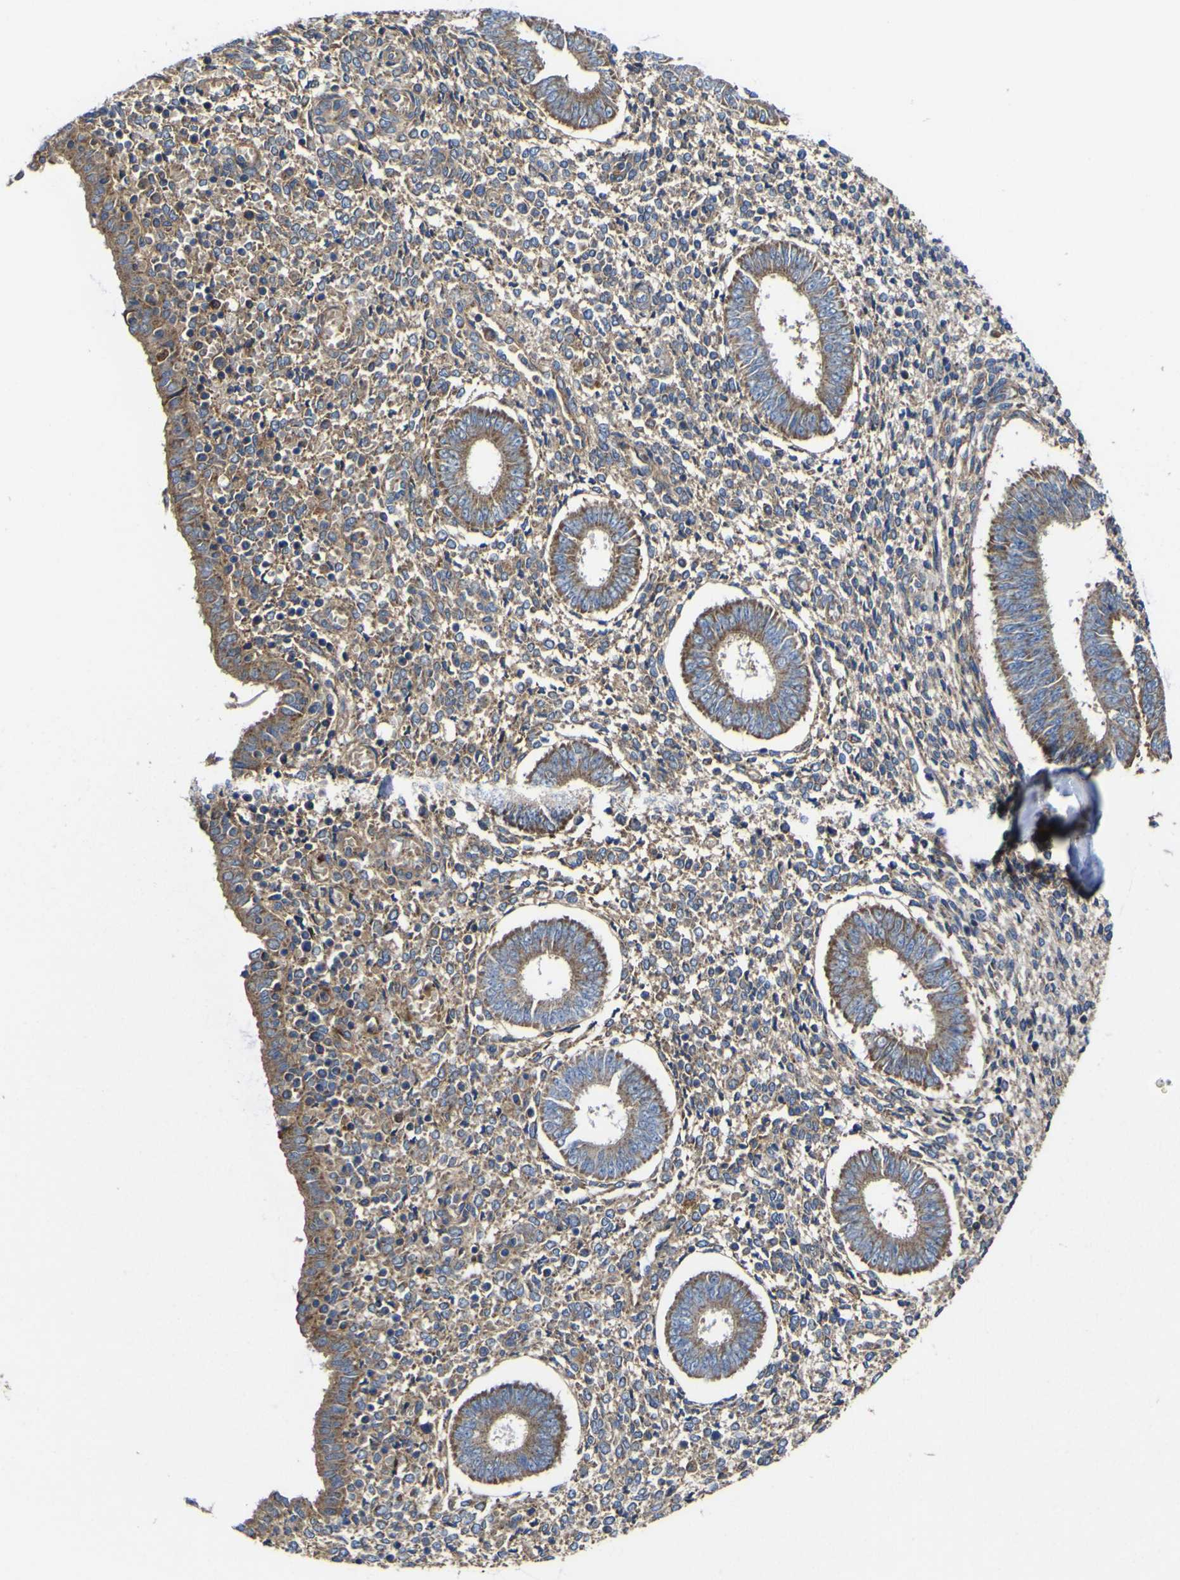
{"staining": {"intensity": "moderate", "quantity": "25%-75%", "location": "cytoplasmic/membranous"}, "tissue": "endometrium", "cell_type": "Cells in endometrial stroma", "image_type": "normal", "snomed": [{"axis": "morphology", "description": "Normal tissue, NOS"}, {"axis": "topography", "description": "Endometrium"}], "caption": "Protein staining by immunohistochemistry (IHC) displays moderate cytoplasmic/membranous staining in about 25%-75% of cells in endometrial stroma in benign endometrium. The staining was performed using DAB (3,3'-diaminobenzidine), with brown indicating positive protein expression. Nuclei are stained blue with hematoxylin.", "gene": "CCDC90B", "patient": {"sex": "female", "age": 35}}